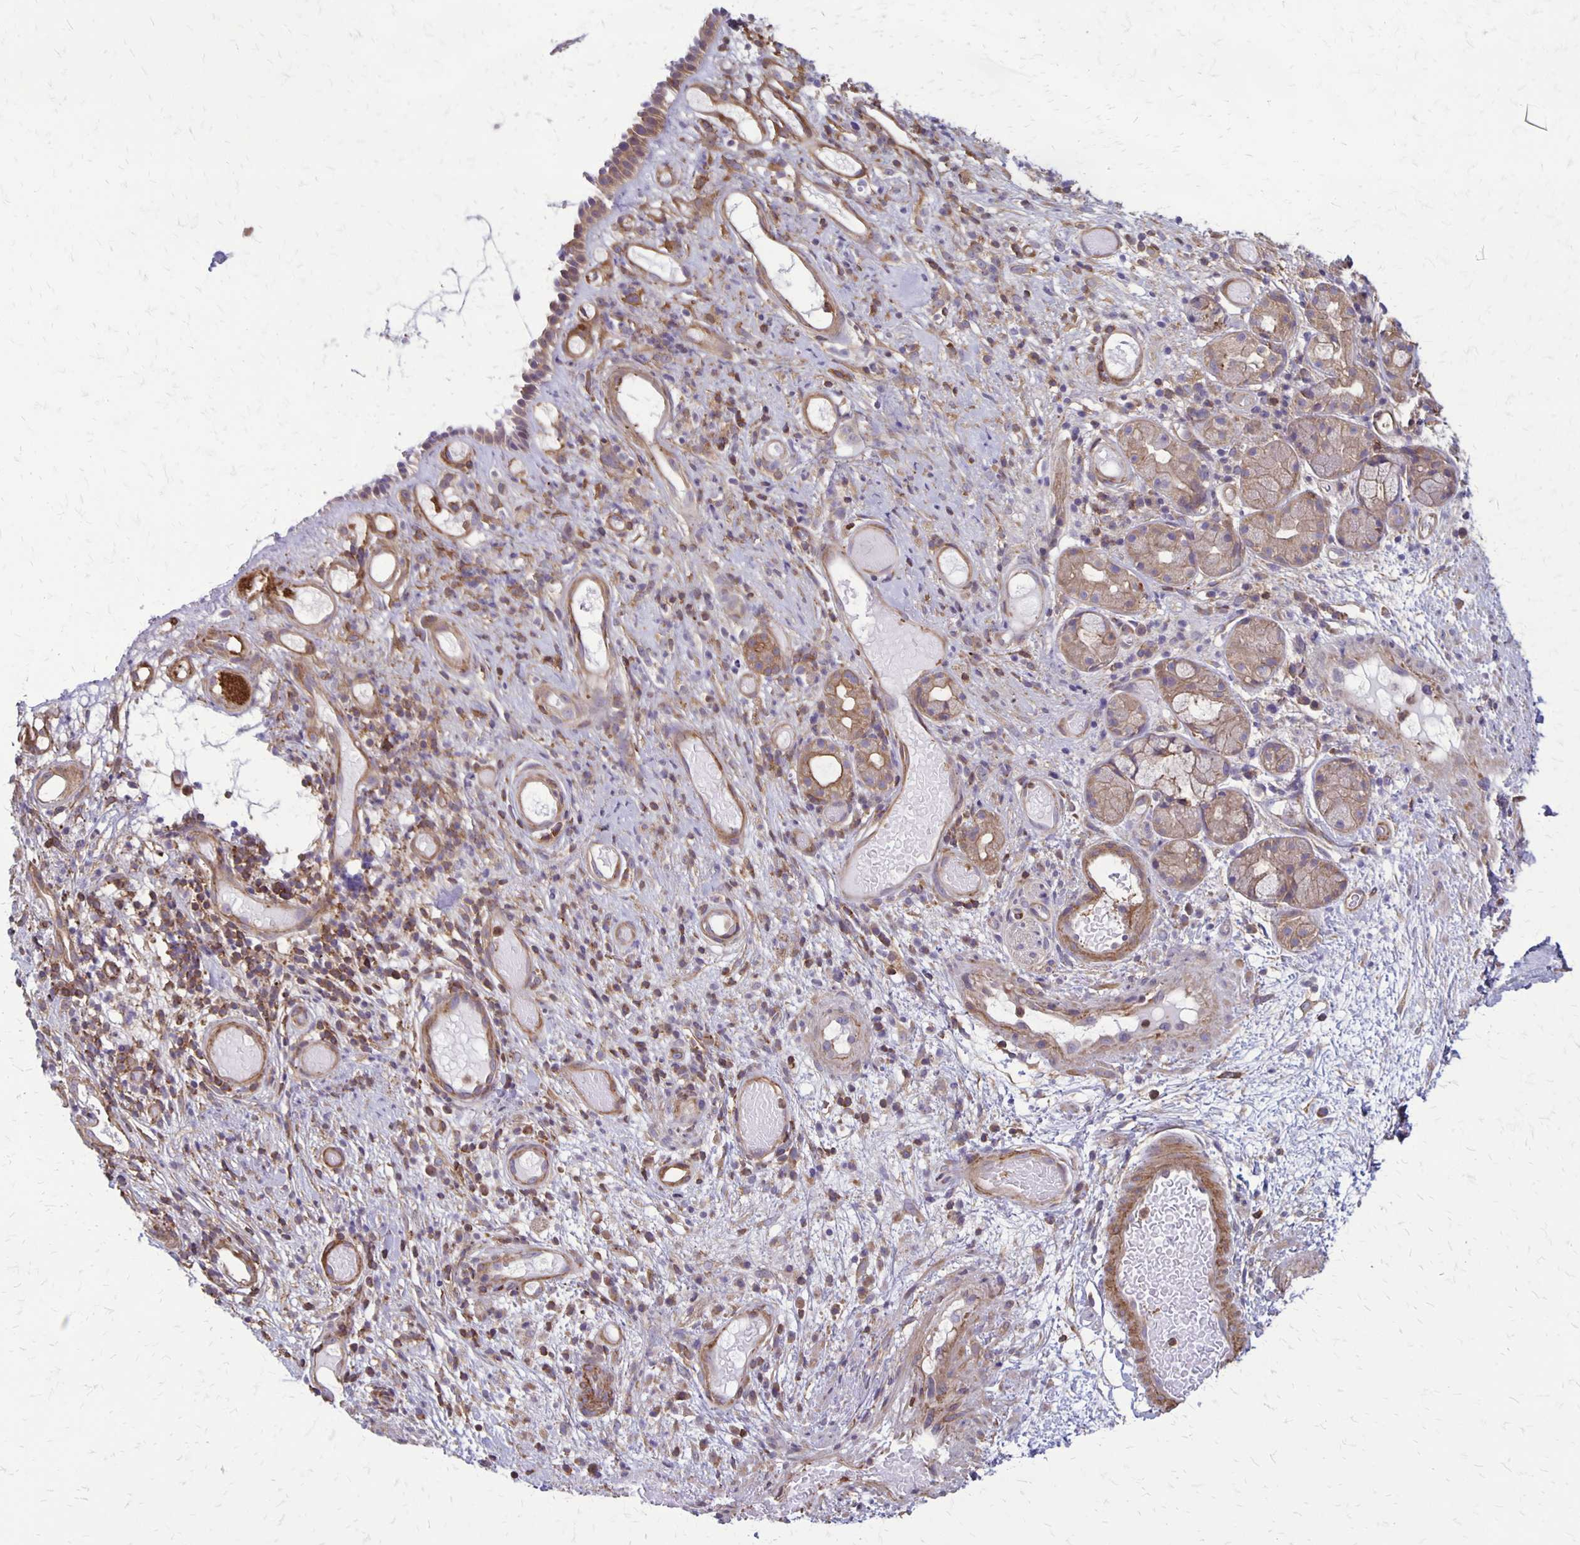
{"staining": {"intensity": "moderate", "quantity": "25%-75%", "location": "cytoplasmic/membranous"}, "tissue": "nasopharynx", "cell_type": "Respiratory epithelial cells", "image_type": "normal", "snomed": [{"axis": "morphology", "description": "Normal tissue, NOS"}, {"axis": "morphology", "description": "Inflammation, NOS"}, {"axis": "topography", "description": "Nasopharynx"}], "caption": "IHC of benign human nasopharynx demonstrates medium levels of moderate cytoplasmic/membranous positivity in approximately 25%-75% of respiratory epithelial cells. Immunohistochemistry stains the protein of interest in brown and the nuclei are stained blue.", "gene": "SEPTIN5", "patient": {"sex": "male", "age": 54}}